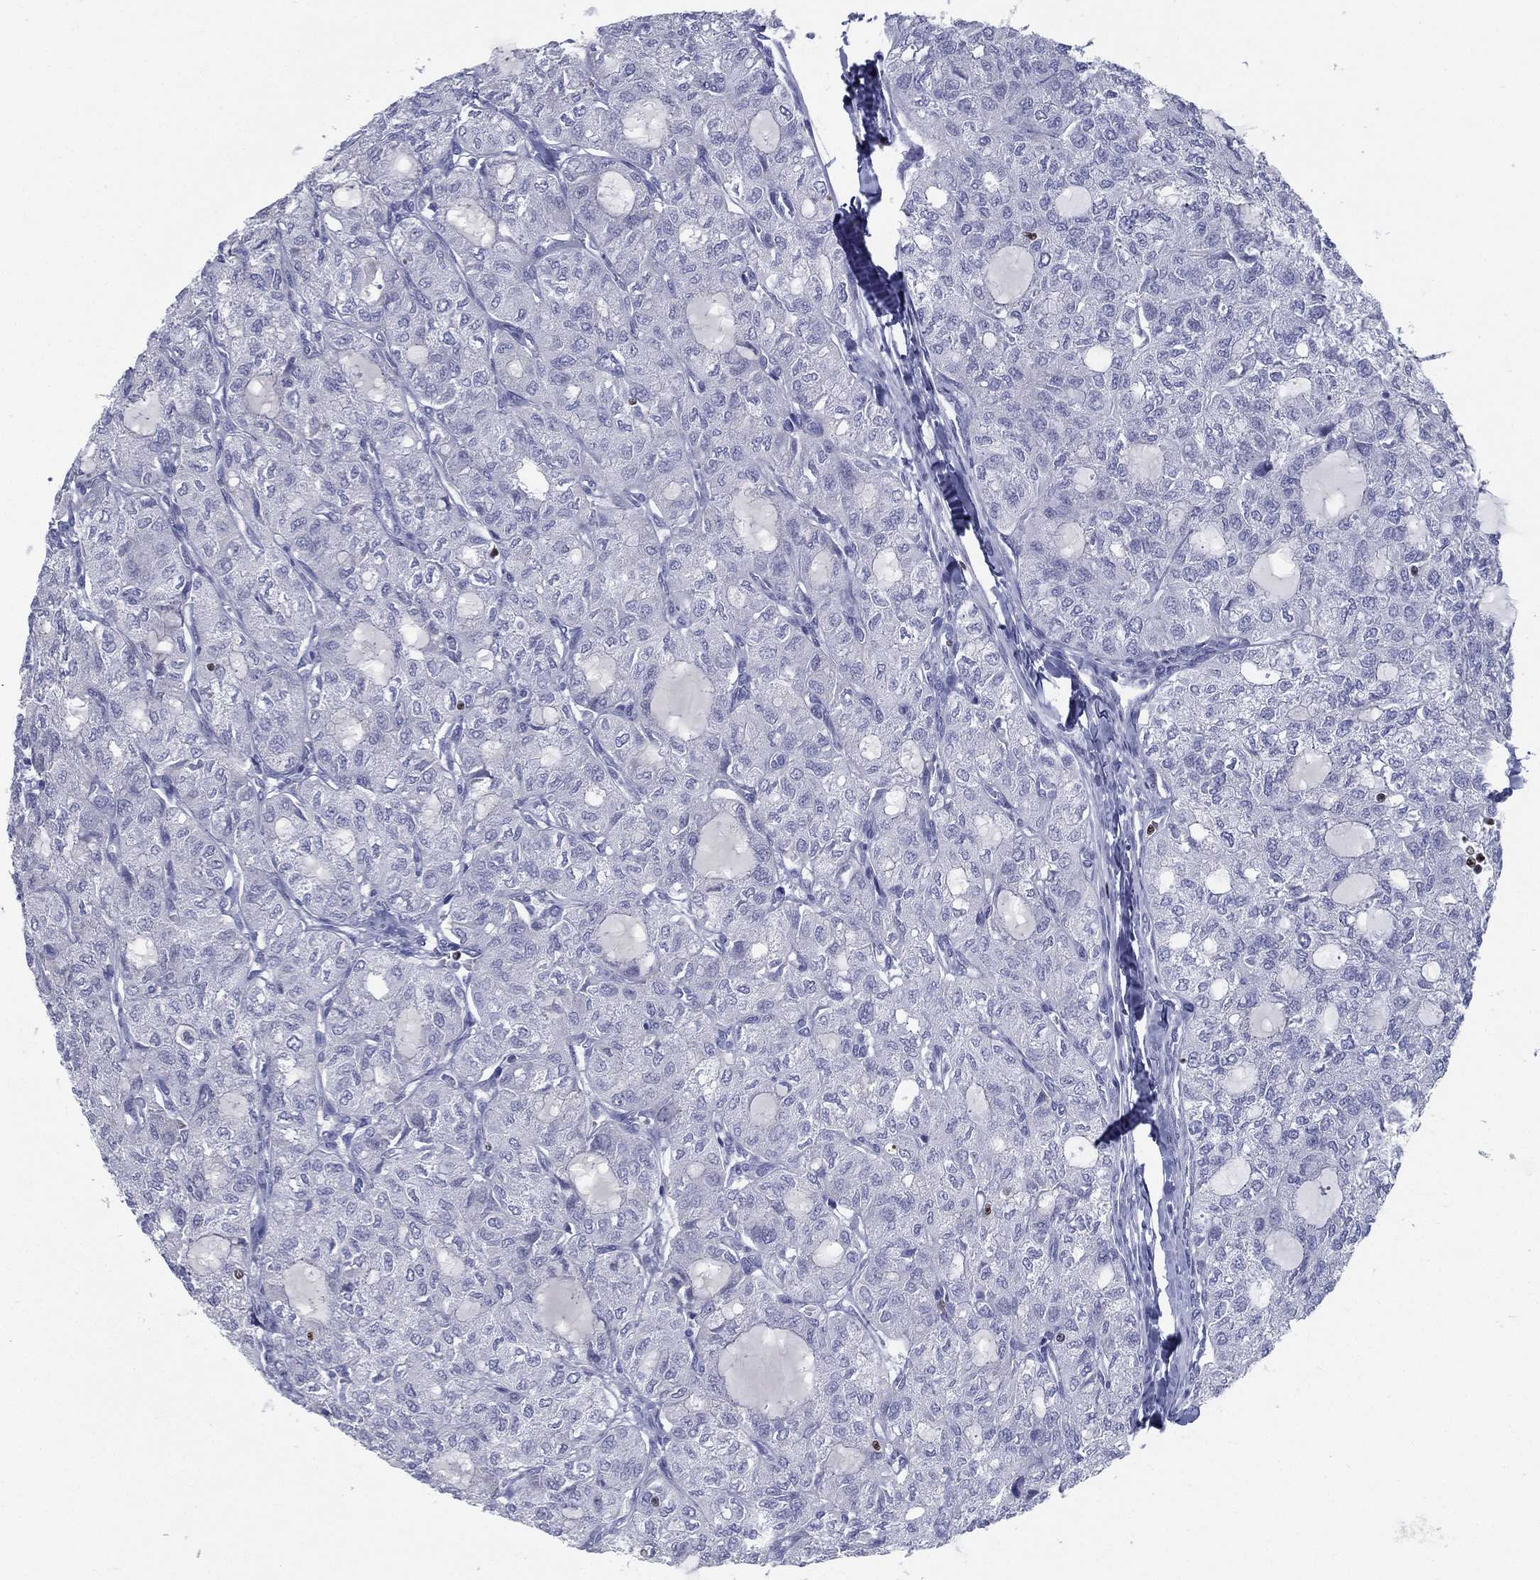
{"staining": {"intensity": "negative", "quantity": "none", "location": "none"}, "tissue": "thyroid cancer", "cell_type": "Tumor cells", "image_type": "cancer", "snomed": [{"axis": "morphology", "description": "Follicular adenoma carcinoma, NOS"}, {"axis": "topography", "description": "Thyroid gland"}], "caption": "High power microscopy histopathology image of an IHC histopathology image of thyroid cancer (follicular adenoma carcinoma), revealing no significant staining in tumor cells. (DAB IHC, high magnification).", "gene": "PYHIN1", "patient": {"sex": "male", "age": 75}}